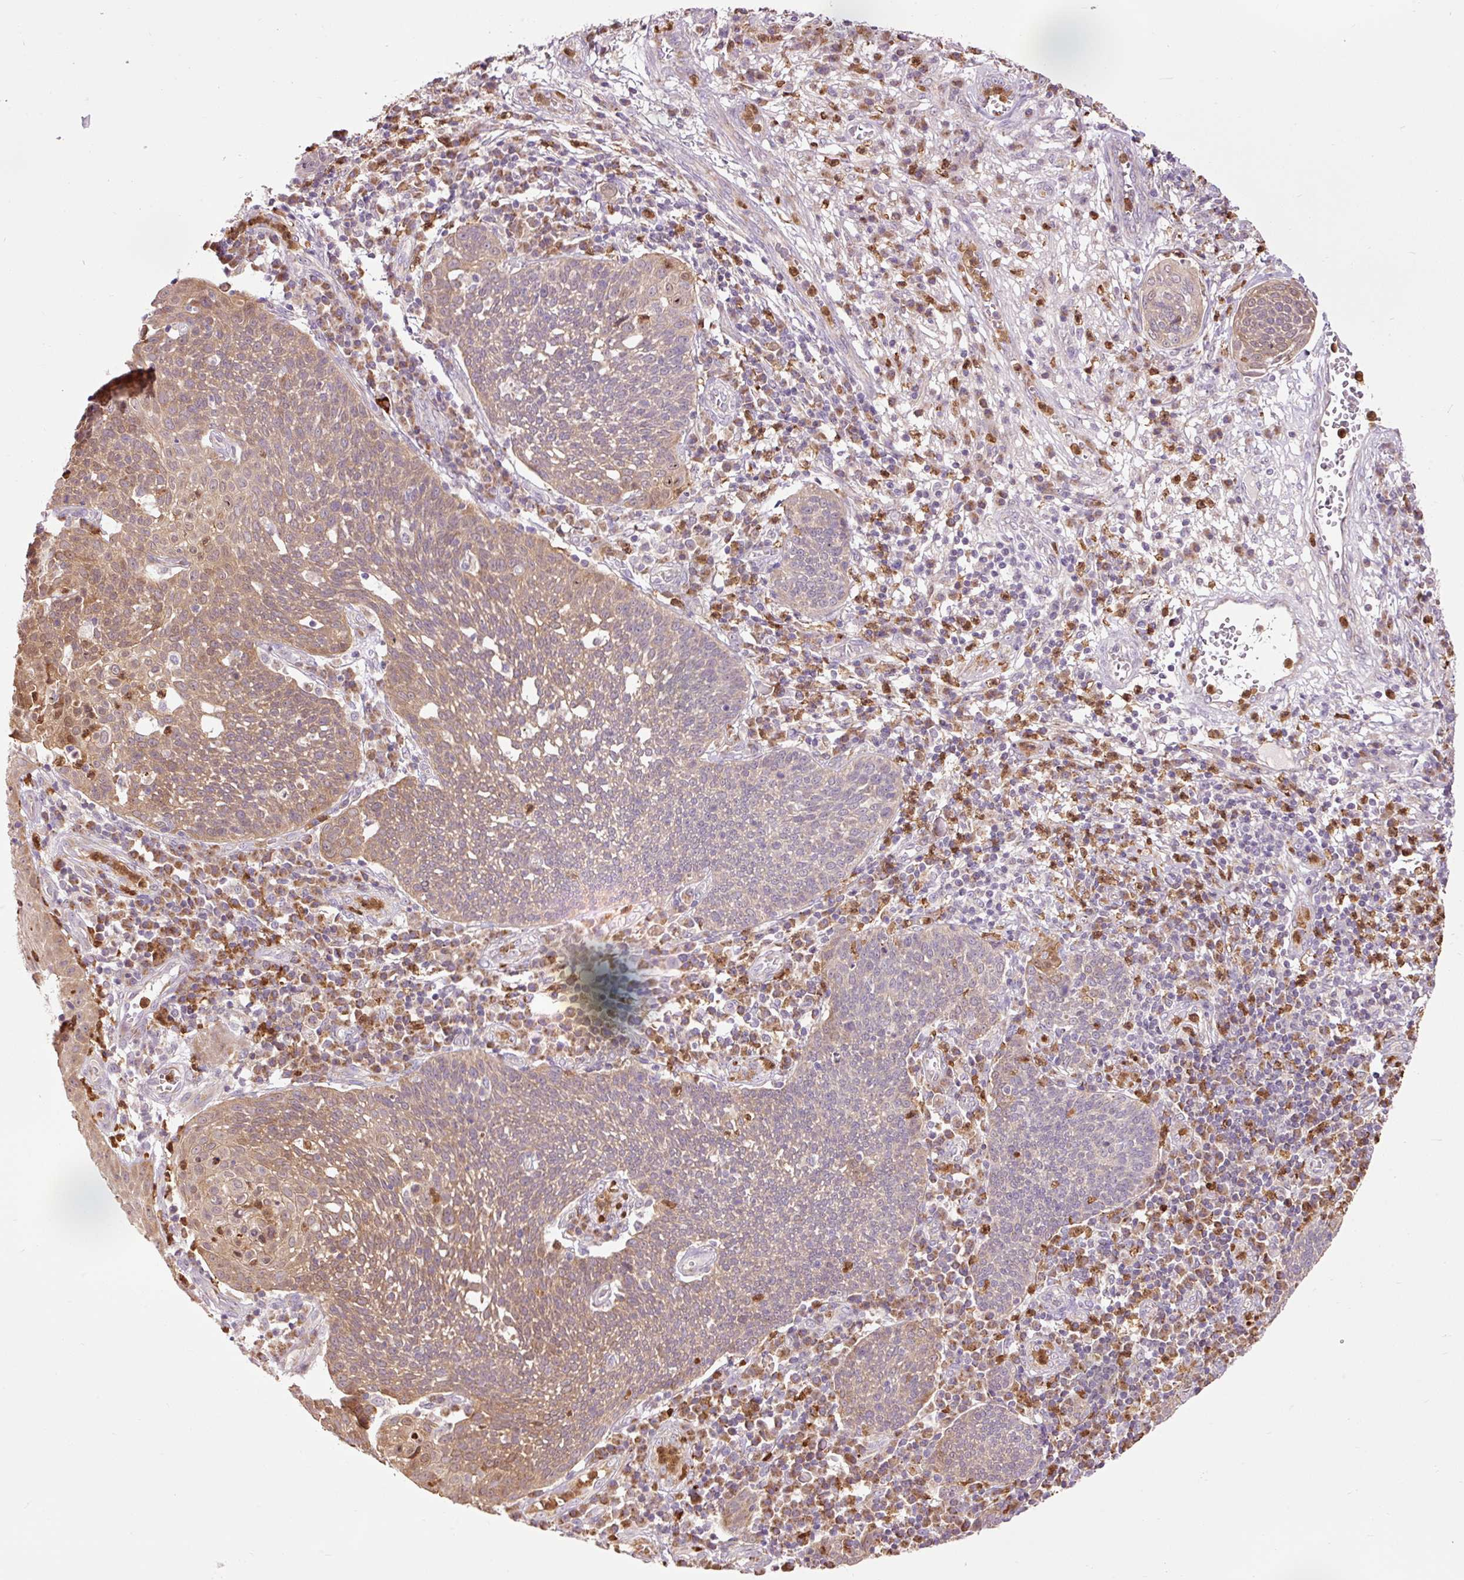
{"staining": {"intensity": "moderate", "quantity": "25%-75%", "location": "cytoplasmic/membranous"}, "tissue": "cervical cancer", "cell_type": "Tumor cells", "image_type": "cancer", "snomed": [{"axis": "morphology", "description": "Squamous cell carcinoma, NOS"}, {"axis": "topography", "description": "Cervix"}], "caption": "Human cervical cancer stained with a protein marker displays moderate staining in tumor cells.", "gene": "PRDX5", "patient": {"sex": "female", "age": 34}}